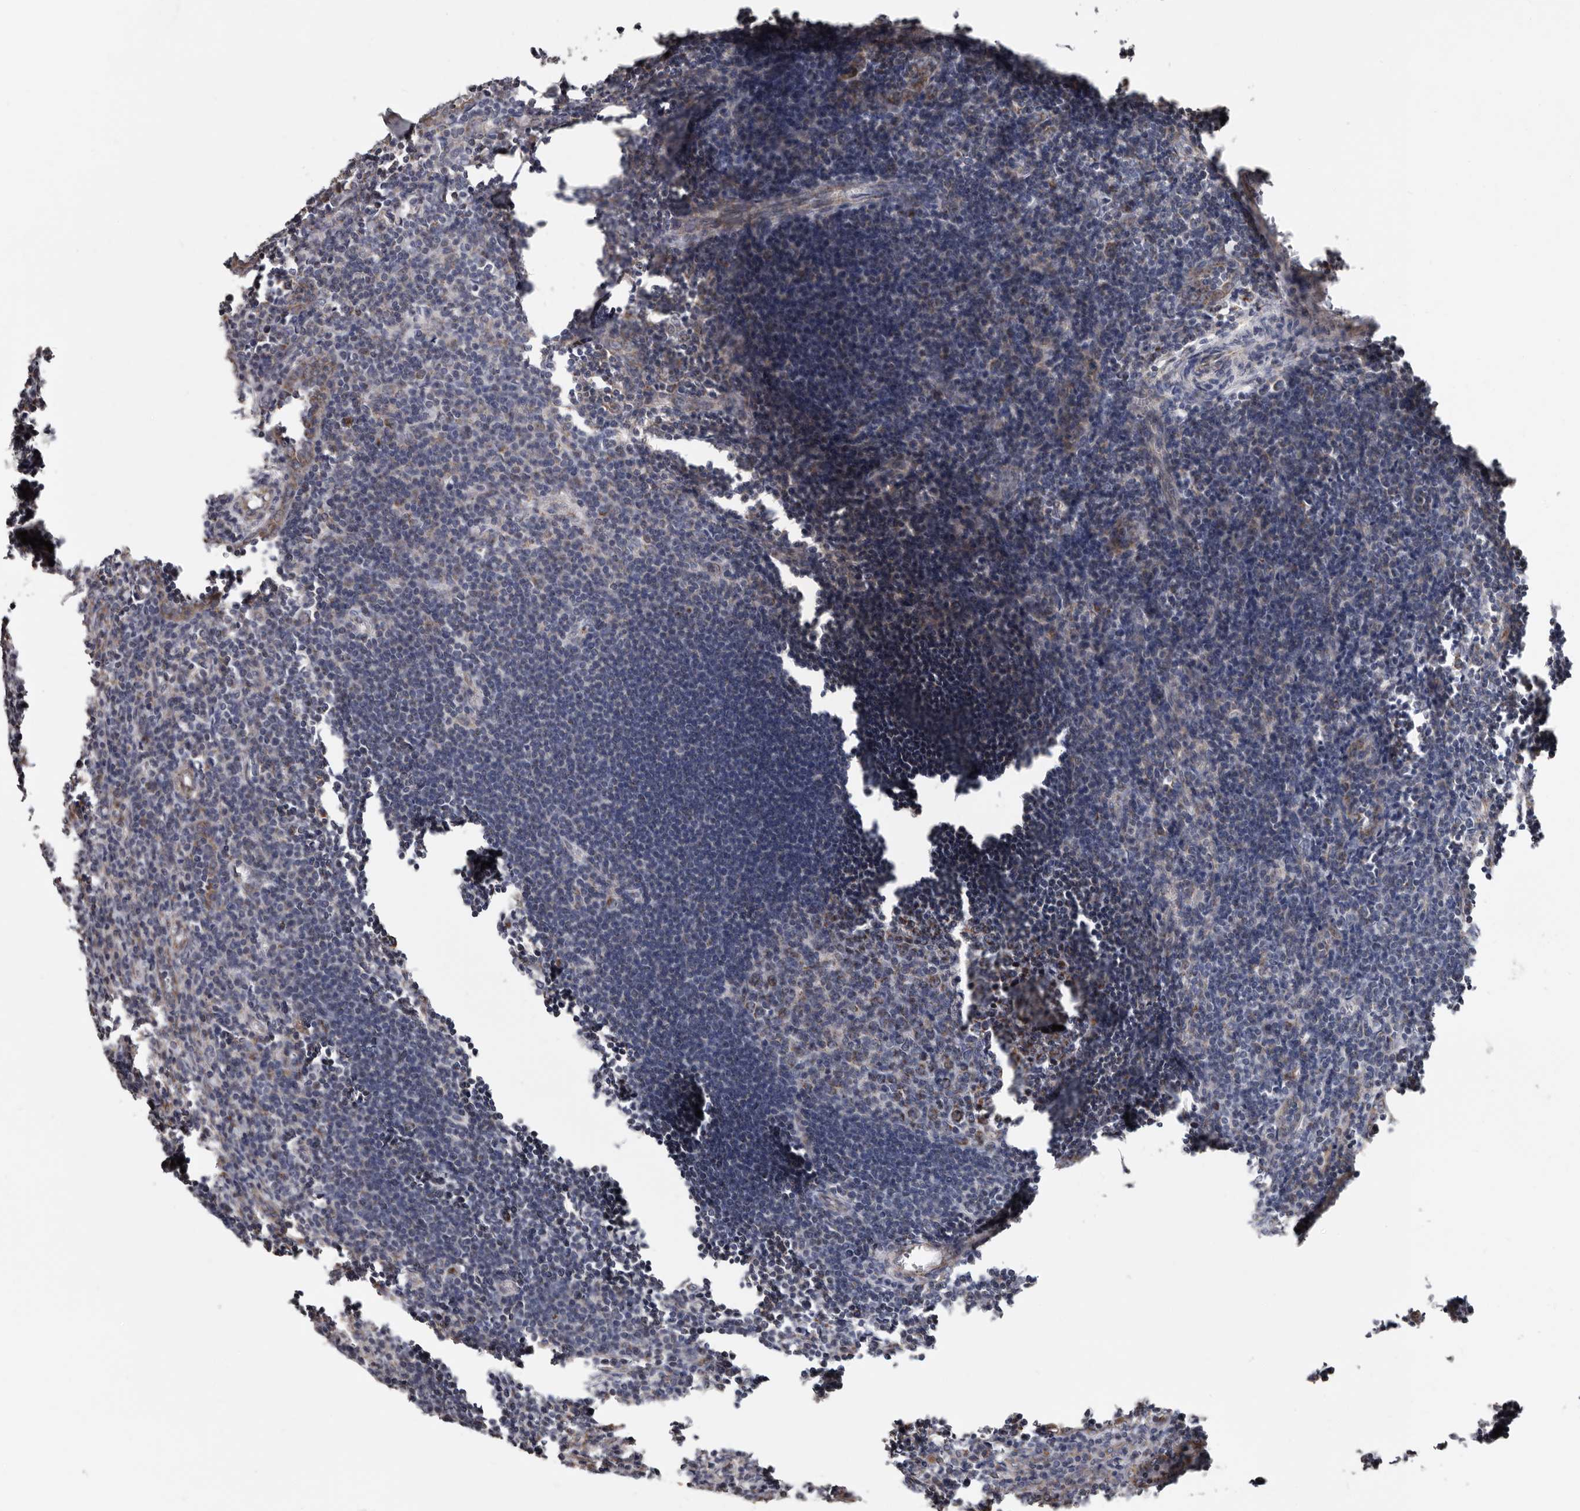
{"staining": {"intensity": "moderate", "quantity": "25%-75%", "location": "cytoplasmic/membranous"}, "tissue": "lymph node", "cell_type": "Germinal center cells", "image_type": "normal", "snomed": [{"axis": "morphology", "description": "Normal tissue, NOS"}, {"axis": "morphology", "description": "Malignant melanoma, Metastatic site"}, {"axis": "topography", "description": "Lymph node"}], "caption": "DAB immunohistochemical staining of unremarkable human lymph node reveals moderate cytoplasmic/membranous protein positivity in approximately 25%-75% of germinal center cells.", "gene": "MRPL18", "patient": {"sex": "male", "age": 41}}